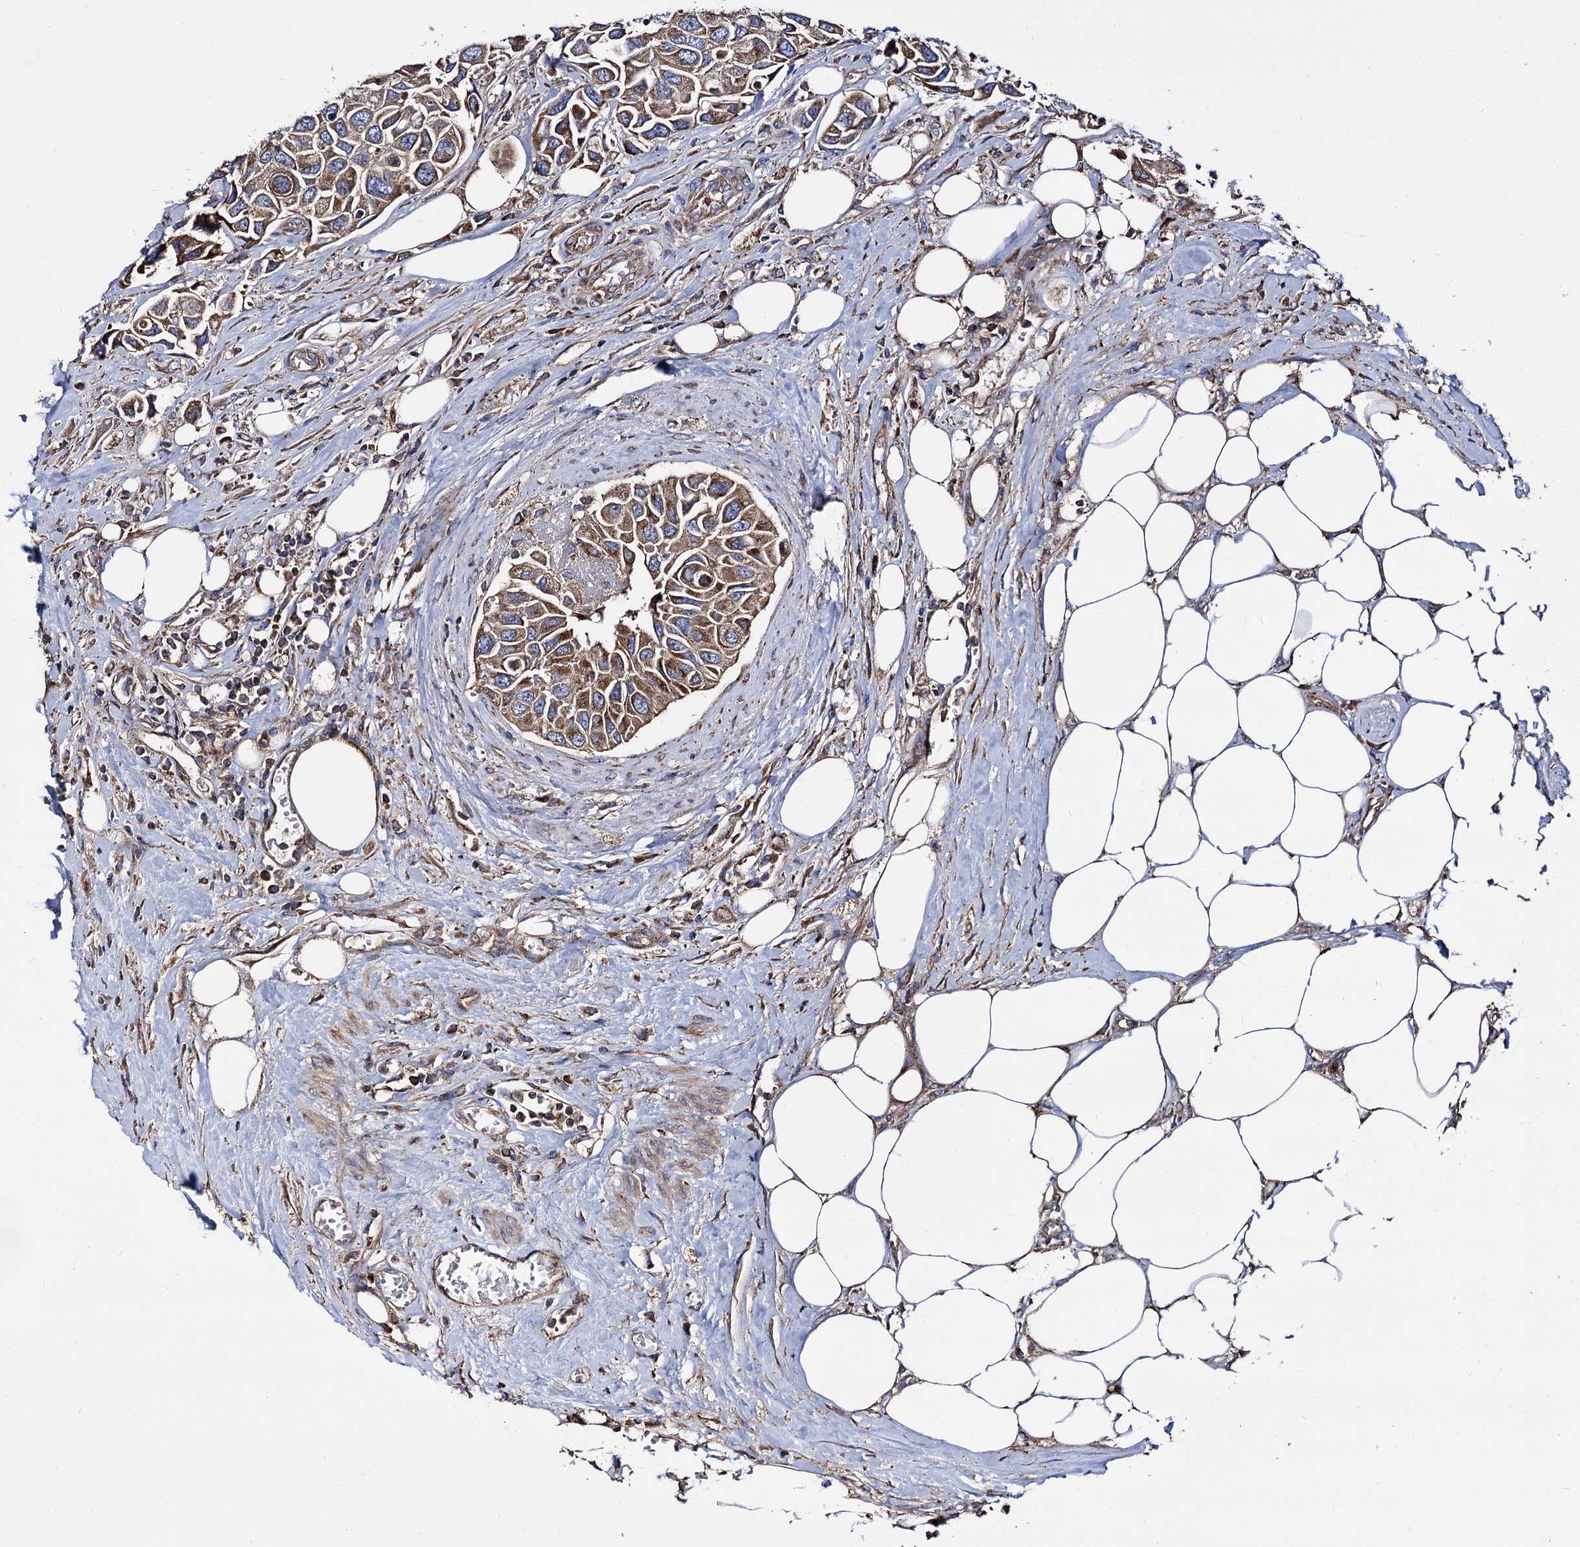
{"staining": {"intensity": "moderate", "quantity": ">75%", "location": "cytoplasmic/membranous"}, "tissue": "urothelial cancer", "cell_type": "Tumor cells", "image_type": "cancer", "snomed": [{"axis": "morphology", "description": "Urothelial carcinoma, High grade"}, {"axis": "topography", "description": "Urinary bladder"}], "caption": "Immunohistochemical staining of urothelial cancer shows moderate cytoplasmic/membranous protein positivity in about >75% of tumor cells.", "gene": "IQCH", "patient": {"sex": "male", "age": 74}}